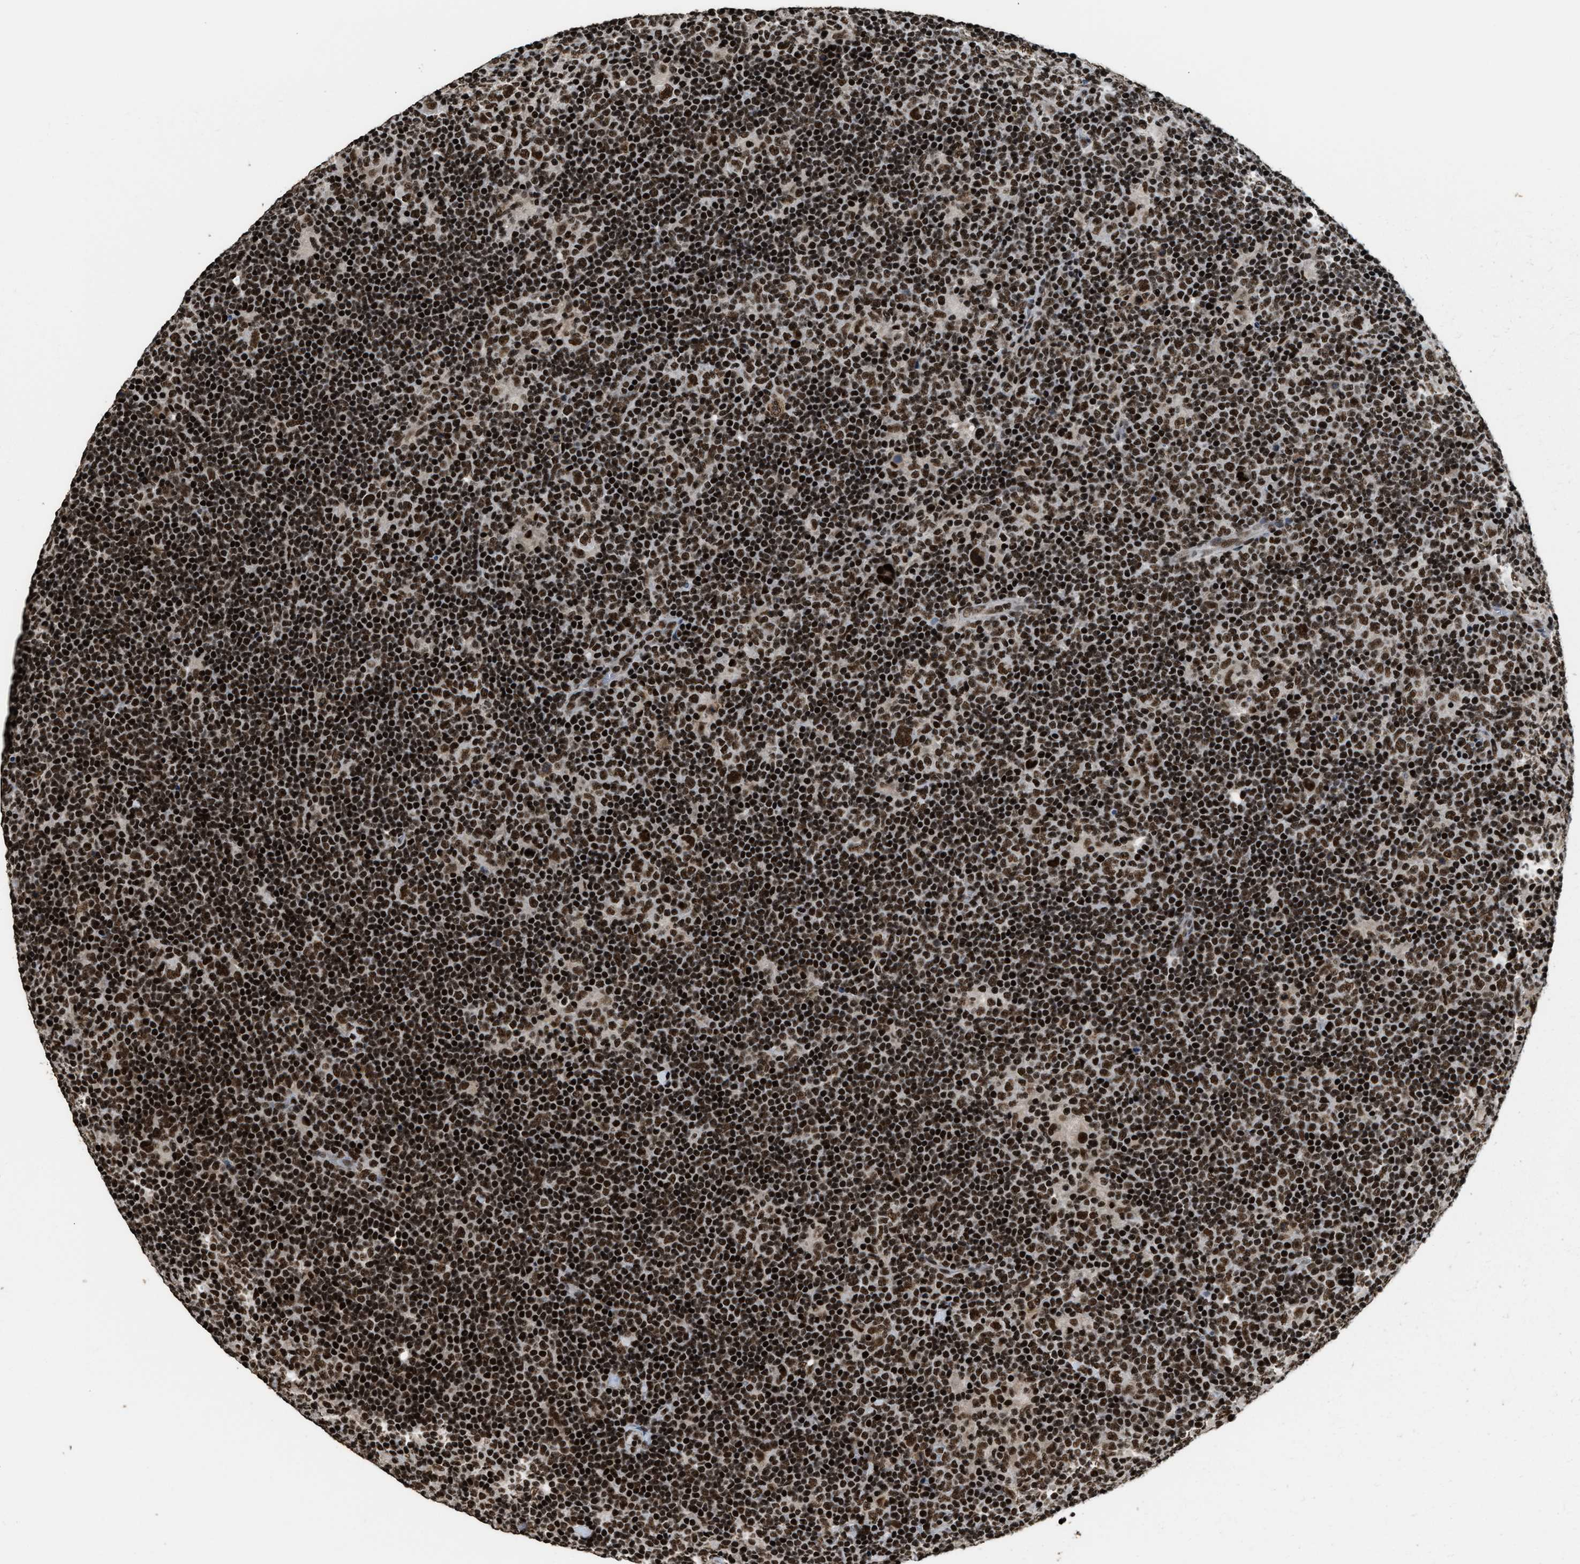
{"staining": {"intensity": "strong", "quantity": ">75%", "location": "nuclear"}, "tissue": "lymphoma", "cell_type": "Tumor cells", "image_type": "cancer", "snomed": [{"axis": "morphology", "description": "Hodgkin's disease, NOS"}, {"axis": "topography", "description": "Lymph node"}], "caption": "A brown stain highlights strong nuclear positivity of a protein in human lymphoma tumor cells.", "gene": "RAD21", "patient": {"sex": "female", "age": 57}}